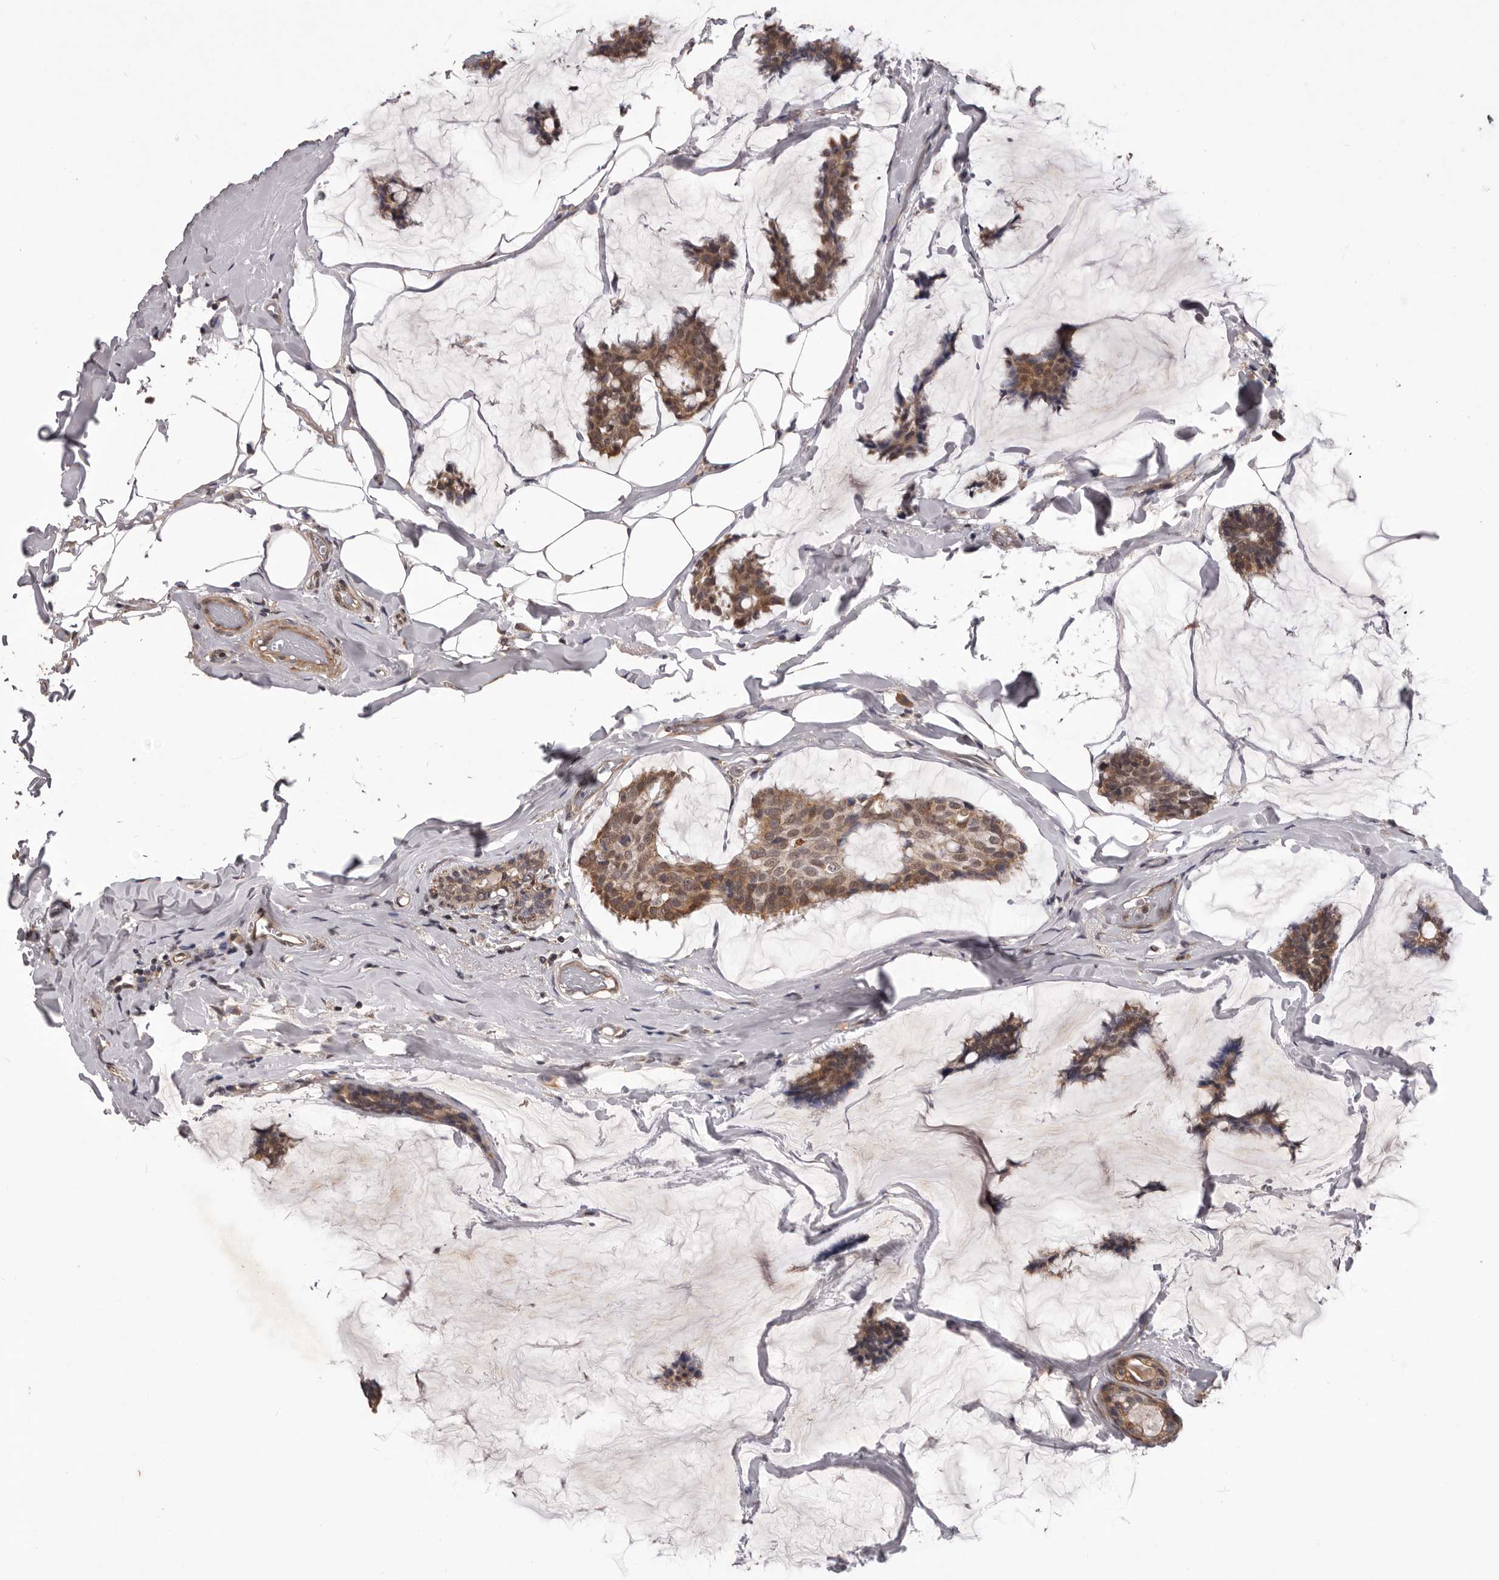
{"staining": {"intensity": "moderate", "quantity": ">75%", "location": "cytoplasmic/membranous,nuclear"}, "tissue": "breast cancer", "cell_type": "Tumor cells", "image_type": "cancer", "snomed": [{"axis": "morphology", "description": "Duct carcinoma"}, {"axis": "topography", "description": "Breast"}], "caption": "Immunohistochemical staining of human breast infiltrating ductal carcinoma displays moderate cytoplasmic/membranous and nuclear protein positivity in approximately >75% of tumor cells.", "gene": "CELF3", "patient": {"sex": "female", "age": 93}}